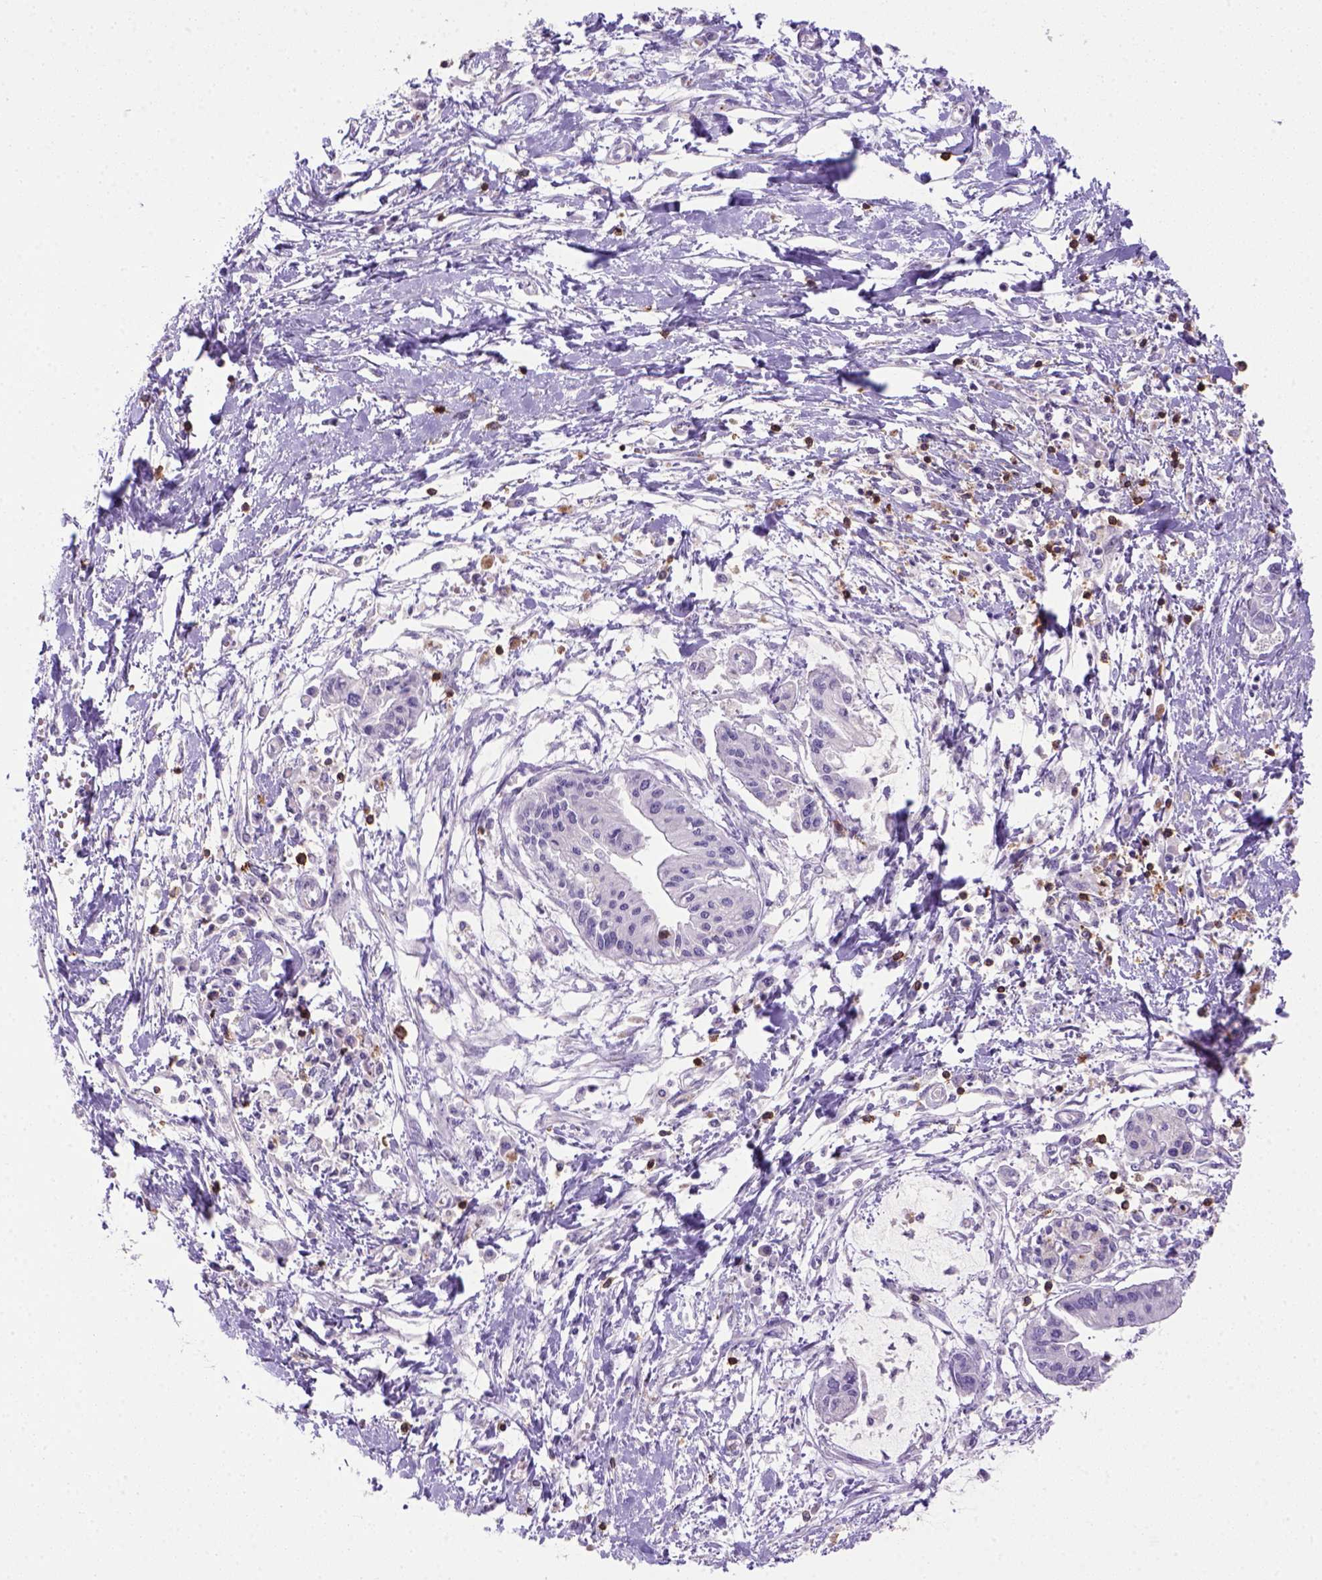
{"staining": {"intensity": "negative", "quantity": "none", "location": "none"}, "tissue": "pancreatic cancer", "cell_type": "Tumor cells", "image_type": "cancer", "snomed": [{"axis": "morphology", "description": "Adenocarcinoma, NOS"}, {"axis": "topography", "description": "Pancreas"}], "caption": "Photomicrograph shows no significant protein staining in tumor cells of pancreatic adenocarcinoma.", "gene": "CD3E", "patient": {"sex": "male", "age": 60}}